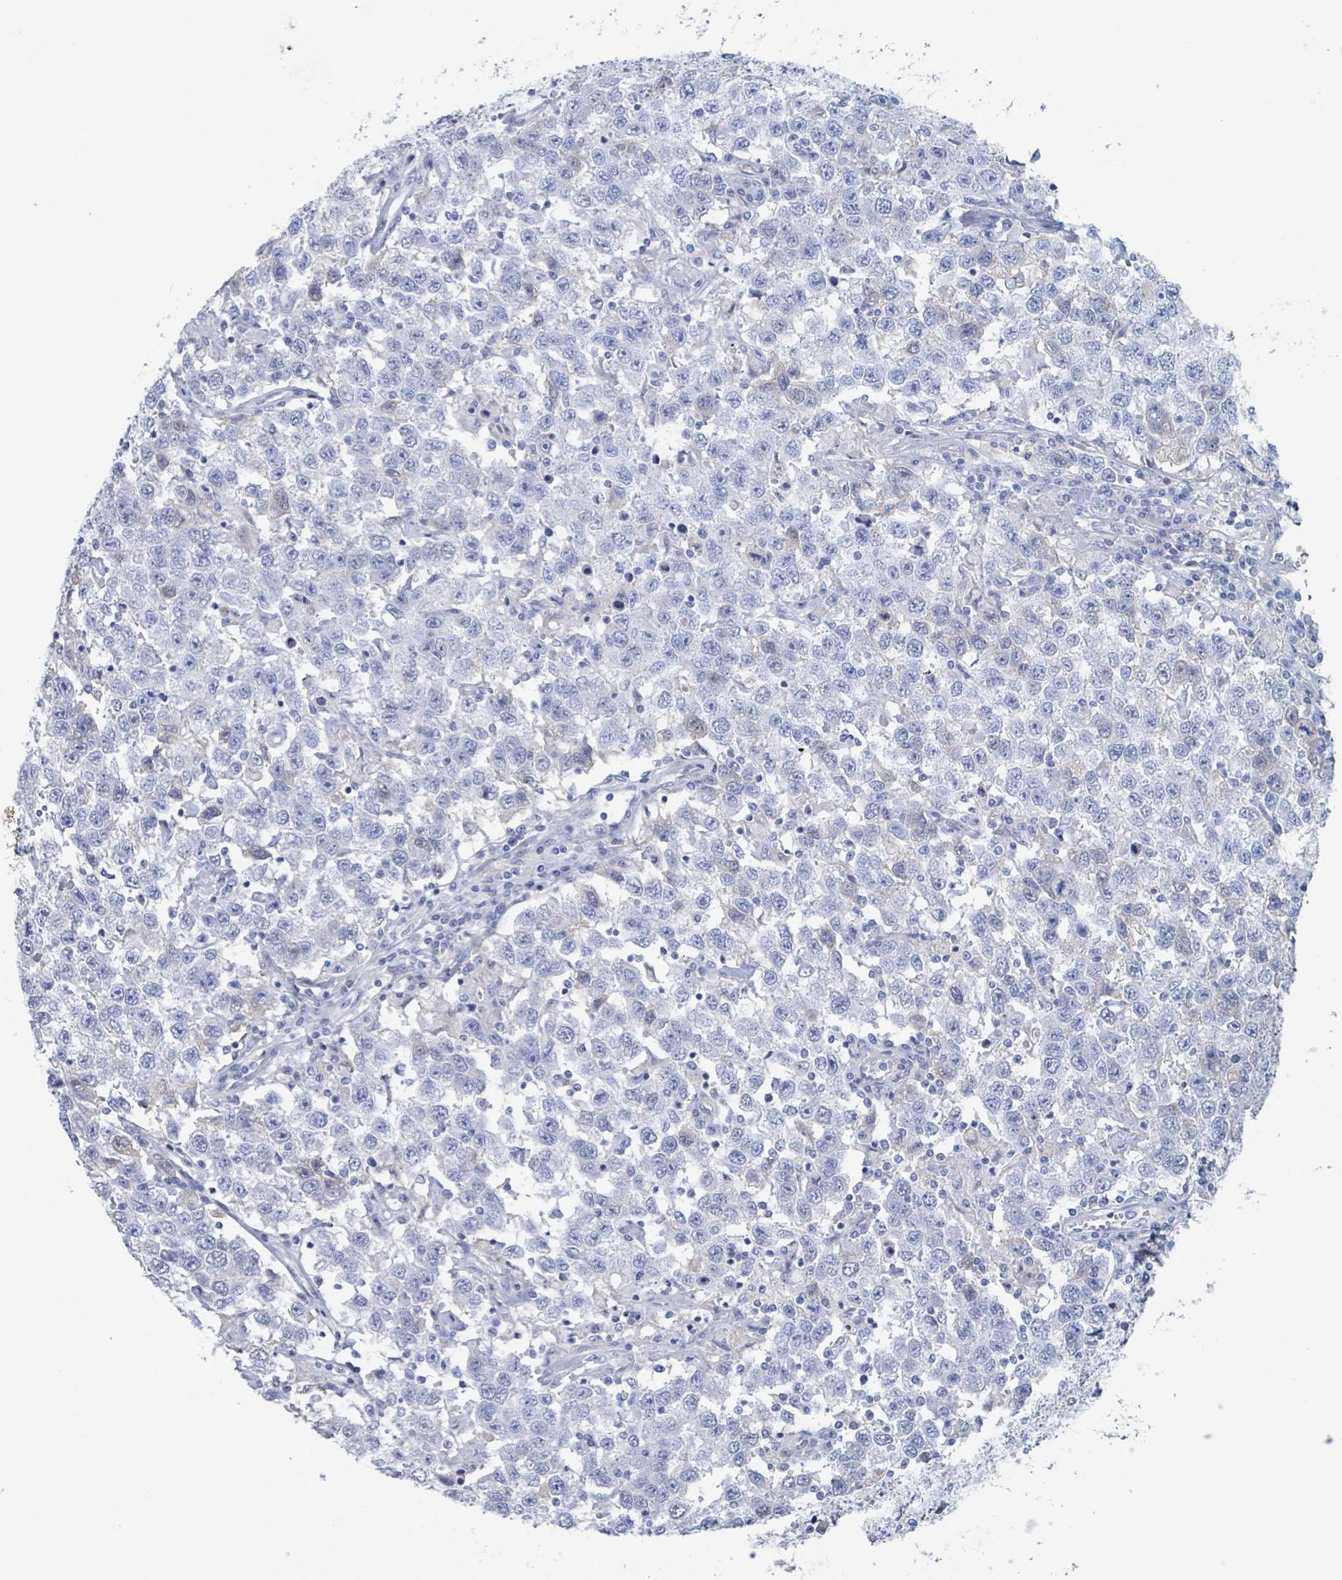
{"staining": {"intensity": "negative", "quantity": "none", "location": "none"}, "tissue": "testis cancer", "cell_type": "Tumor cells", "image_type": "cancer", "snomed": [{"axis": "morphology", "description": "Seminoma, NOS"}, {"axis": "topography", "description": "Testis"}], "caption": "DAB (3,3'-diaminobenzidine) immunohistochemical staining of human testis cancer (seminoma) demonstrates no significant staining in tumor cells.", "gene": "KLK4", "patient": {"sex": "male", "age": 41}}